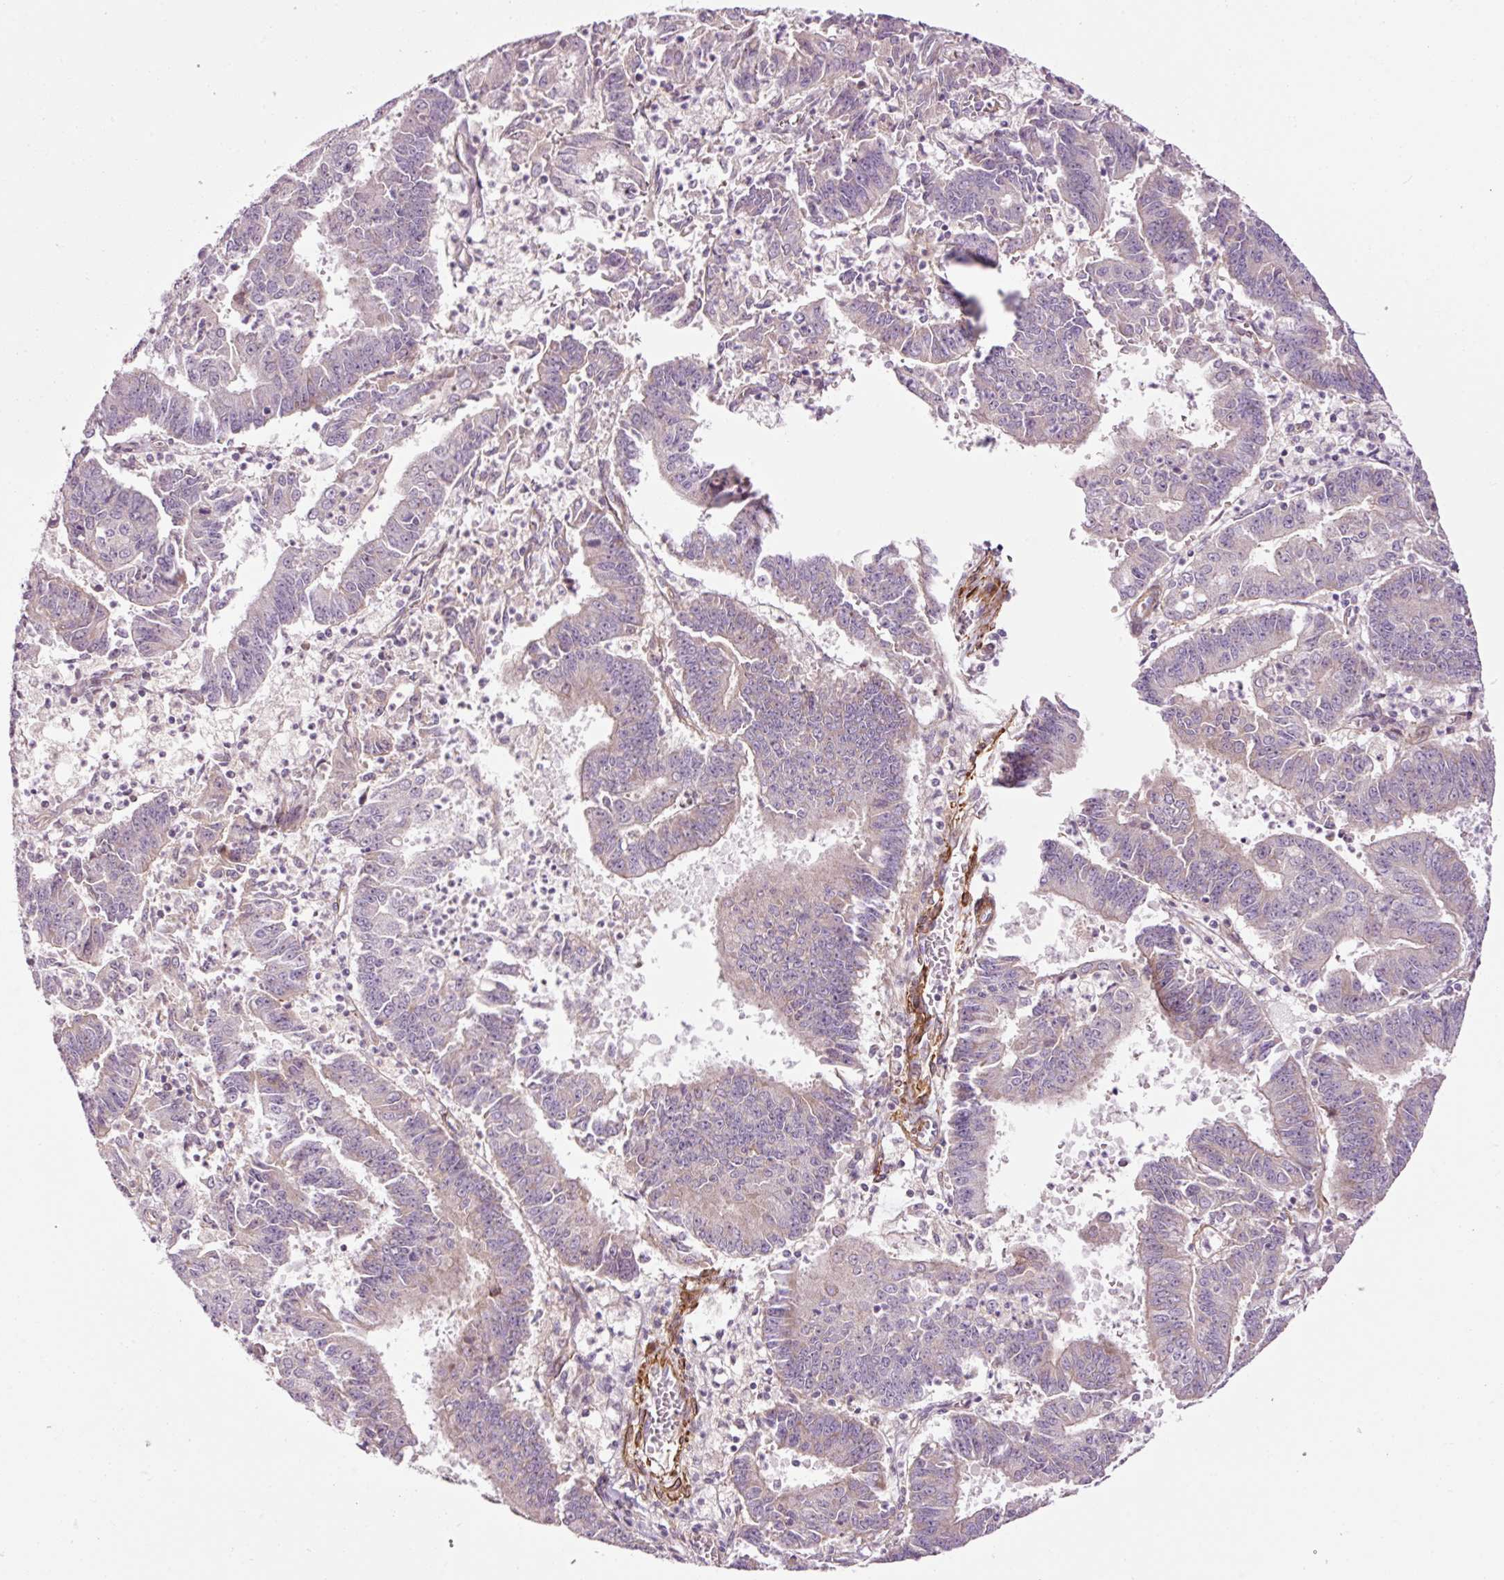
{"staining": {"intensity": "weak", "quantity": "<25%", "location": "cytoplasmic/membranous"}, "tissue": "endometrial cancer", "cell_type": "Tumor cells", "image_type": "cancer", "snomed": [{"axis": "morphology", "description": "Adenocarcinoma, NOS"}, {"axis": "topography", "description": "Endometrium"}], "caption": "IHC of endometrial adenocarcinoma displays no staining in tumor cells.", "gene": "ANKRD20A1", "patient": {"sex": "female", "age": 73}}